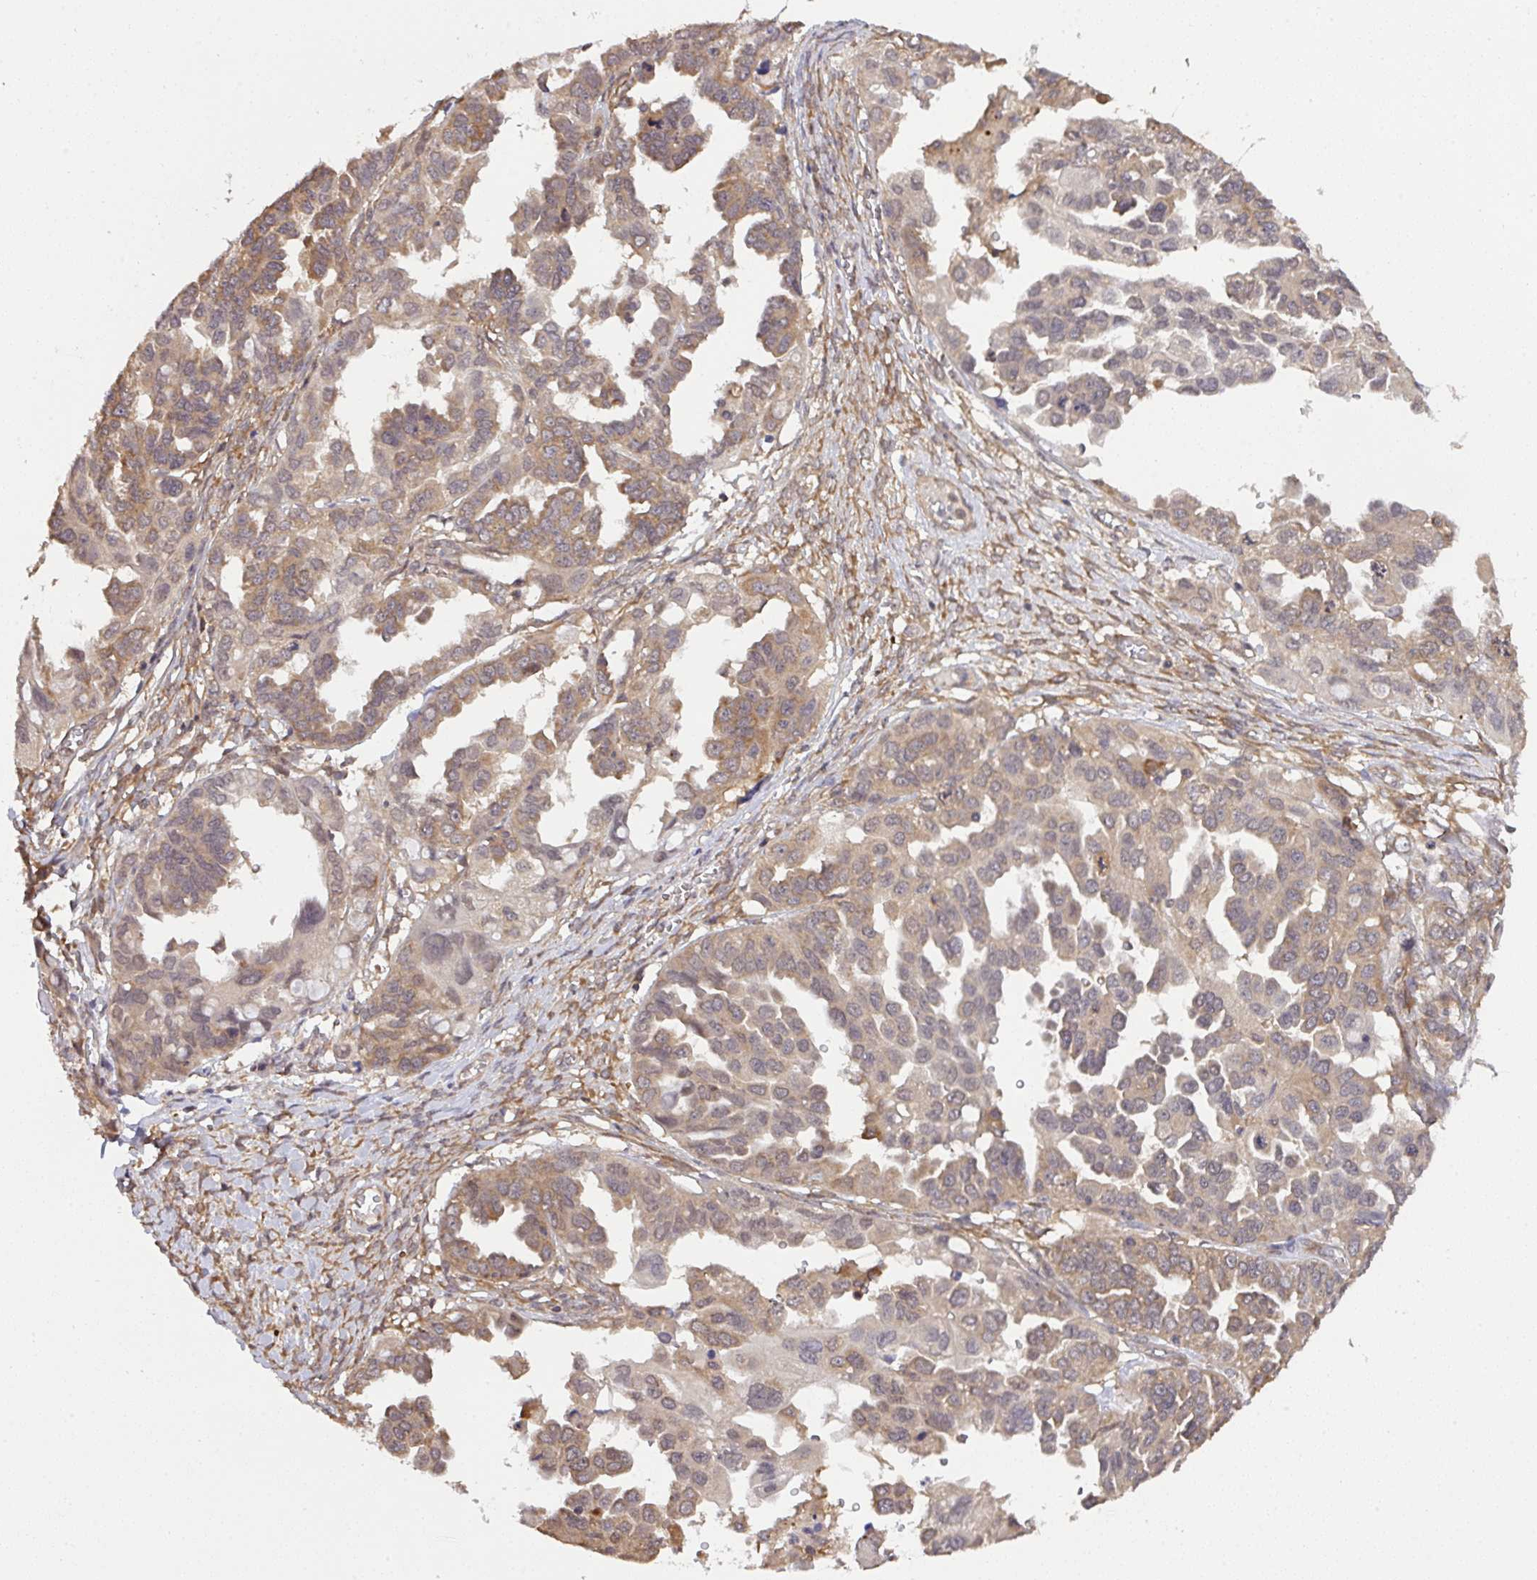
{"staining": {"intensity": "weak", "quantity": "25%-75%", "location": "cytoplasmic/membranous"}, "tissue": "ovarian cancer", "cell_type": "Tumor cells", "image_type": "cancer", "snomed": [{"axis": "morphology", "description": "Cystadenocarcinoma, serous, NOS"}, {"axis": "topography", "description": "Ovary"}], "caption": "Ovarian serous cystadenocarcinoma stained with a brown dye shows weak cytoplasmic/membranous positive expression in about 25%-75% of tumor cells.", "gene": "C12orf57", "patient": {"sex": "female", "age": 53}}